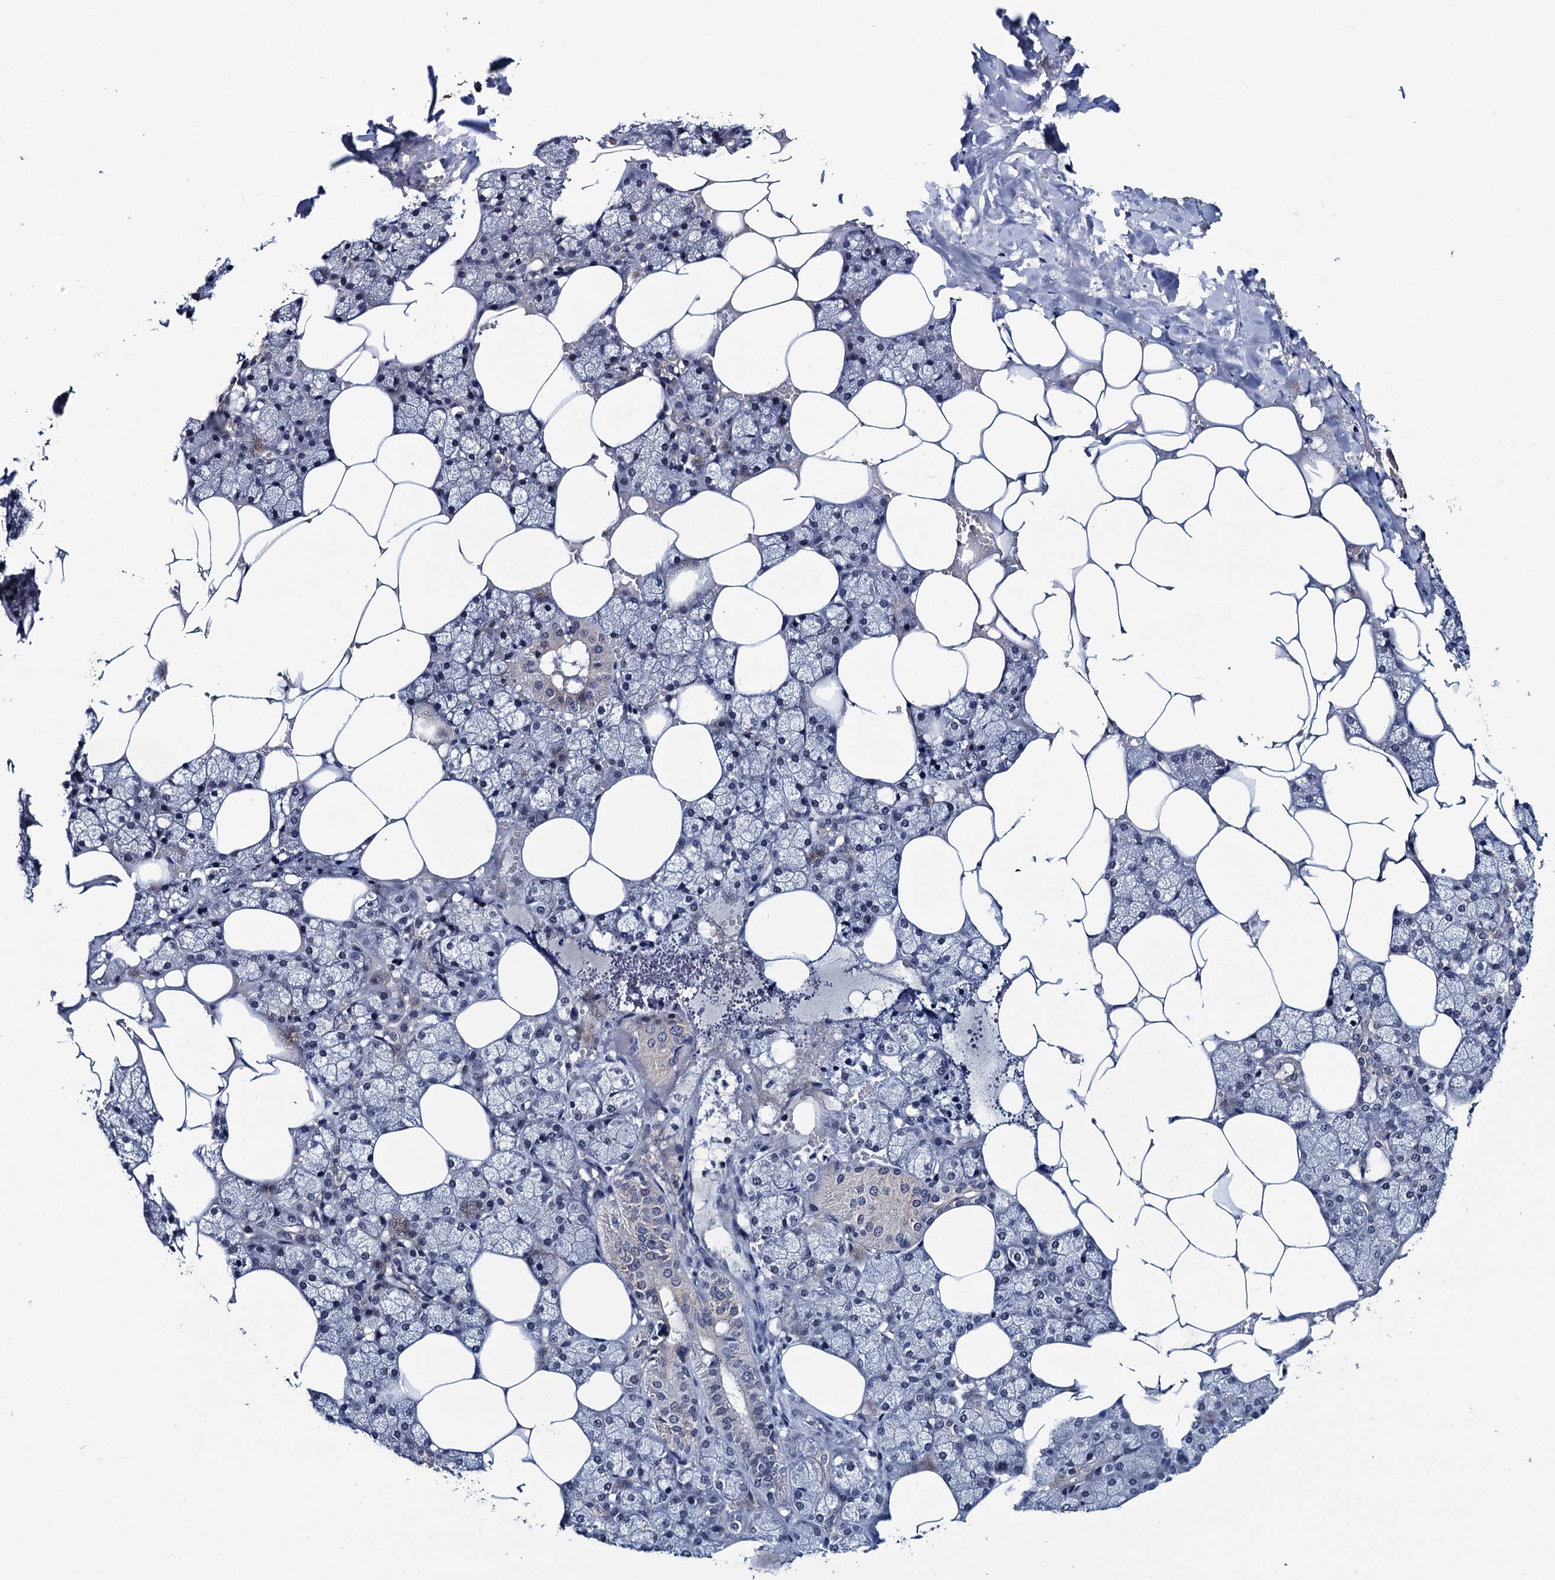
{"staining": {"intensity": "negative", "quantity": "none", "location": "none"}, "tissue": "salivary gland", "cell_type": "Glandular cells", "image_type": "normal", "snomed": [{"axis": "morphology", "description": "Normal tissue, NOS"}, {"axis": "topography", "description": "Salivary gland"}], "caption": "Salivary gland was stained to show a protein in brown. There is no significant expression in glandular cells. The staining is performed using DAB brown chromogen with nuclei counter-stained in using hematoxylin.", "gene": "FNBP4", "patient": {"sex": "male", "age": 62}}